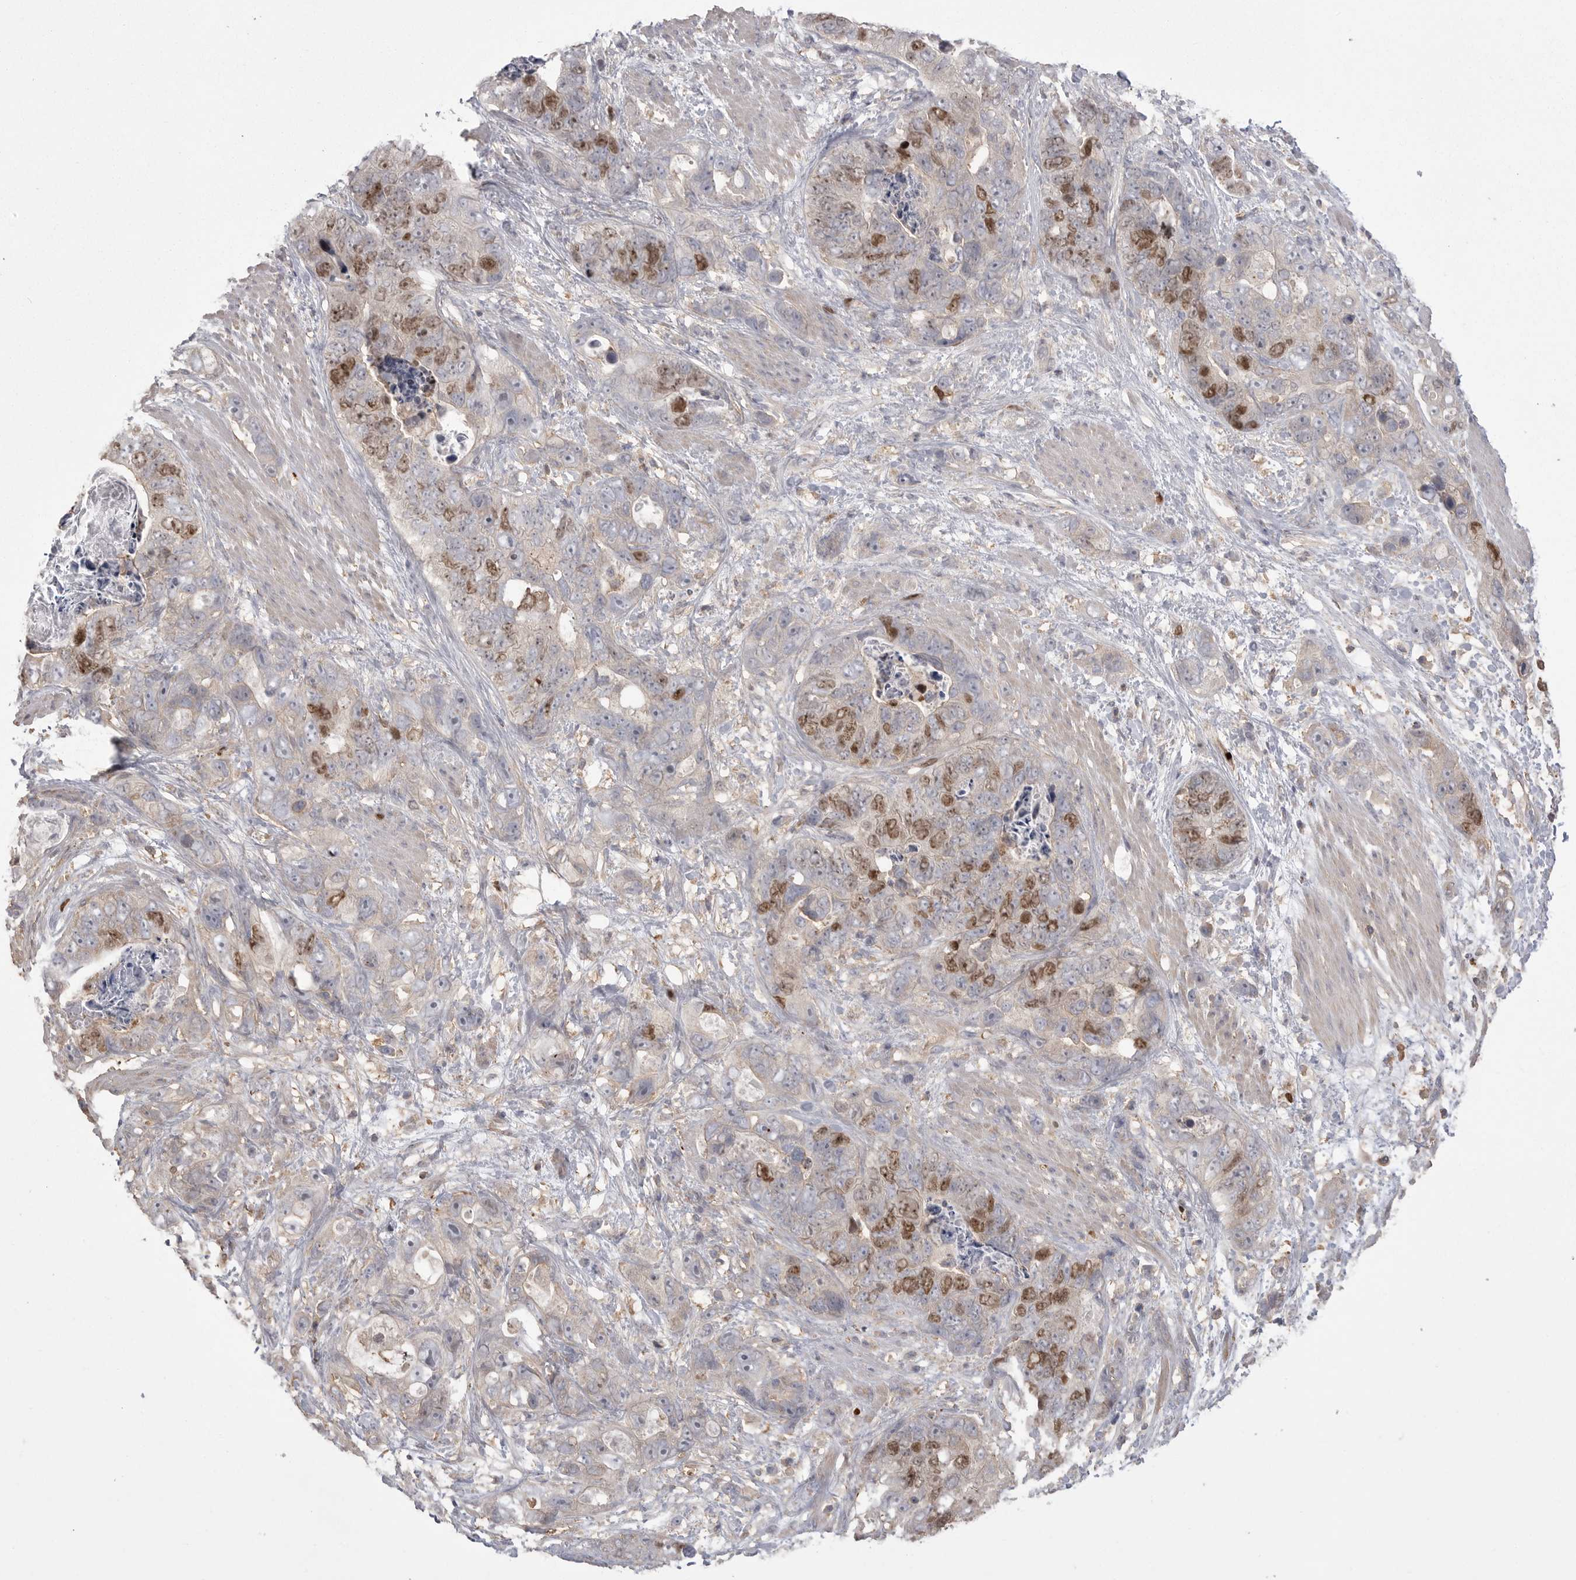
{"staining": {"intensity": "strong", "quantity": "<25%", "location": "nuclear"}, "tissue": "stomach cancer", "cell_type": "Tumor cells", "image_type": "cancer", "snomed": [{"axis": "morphology", "description": "Normal tissue, NOS"}, {"axis": "morphology", "description": "Adenocarcinoma, NOS"}, {"axis": "topography", "description": "Stomach"}], "caption": "Strong nuclear staining is present in about <25% of tumor cells in stomach cancer.", "gene": "TOP2A", "patient": {"sex": "female", "age": 89}}